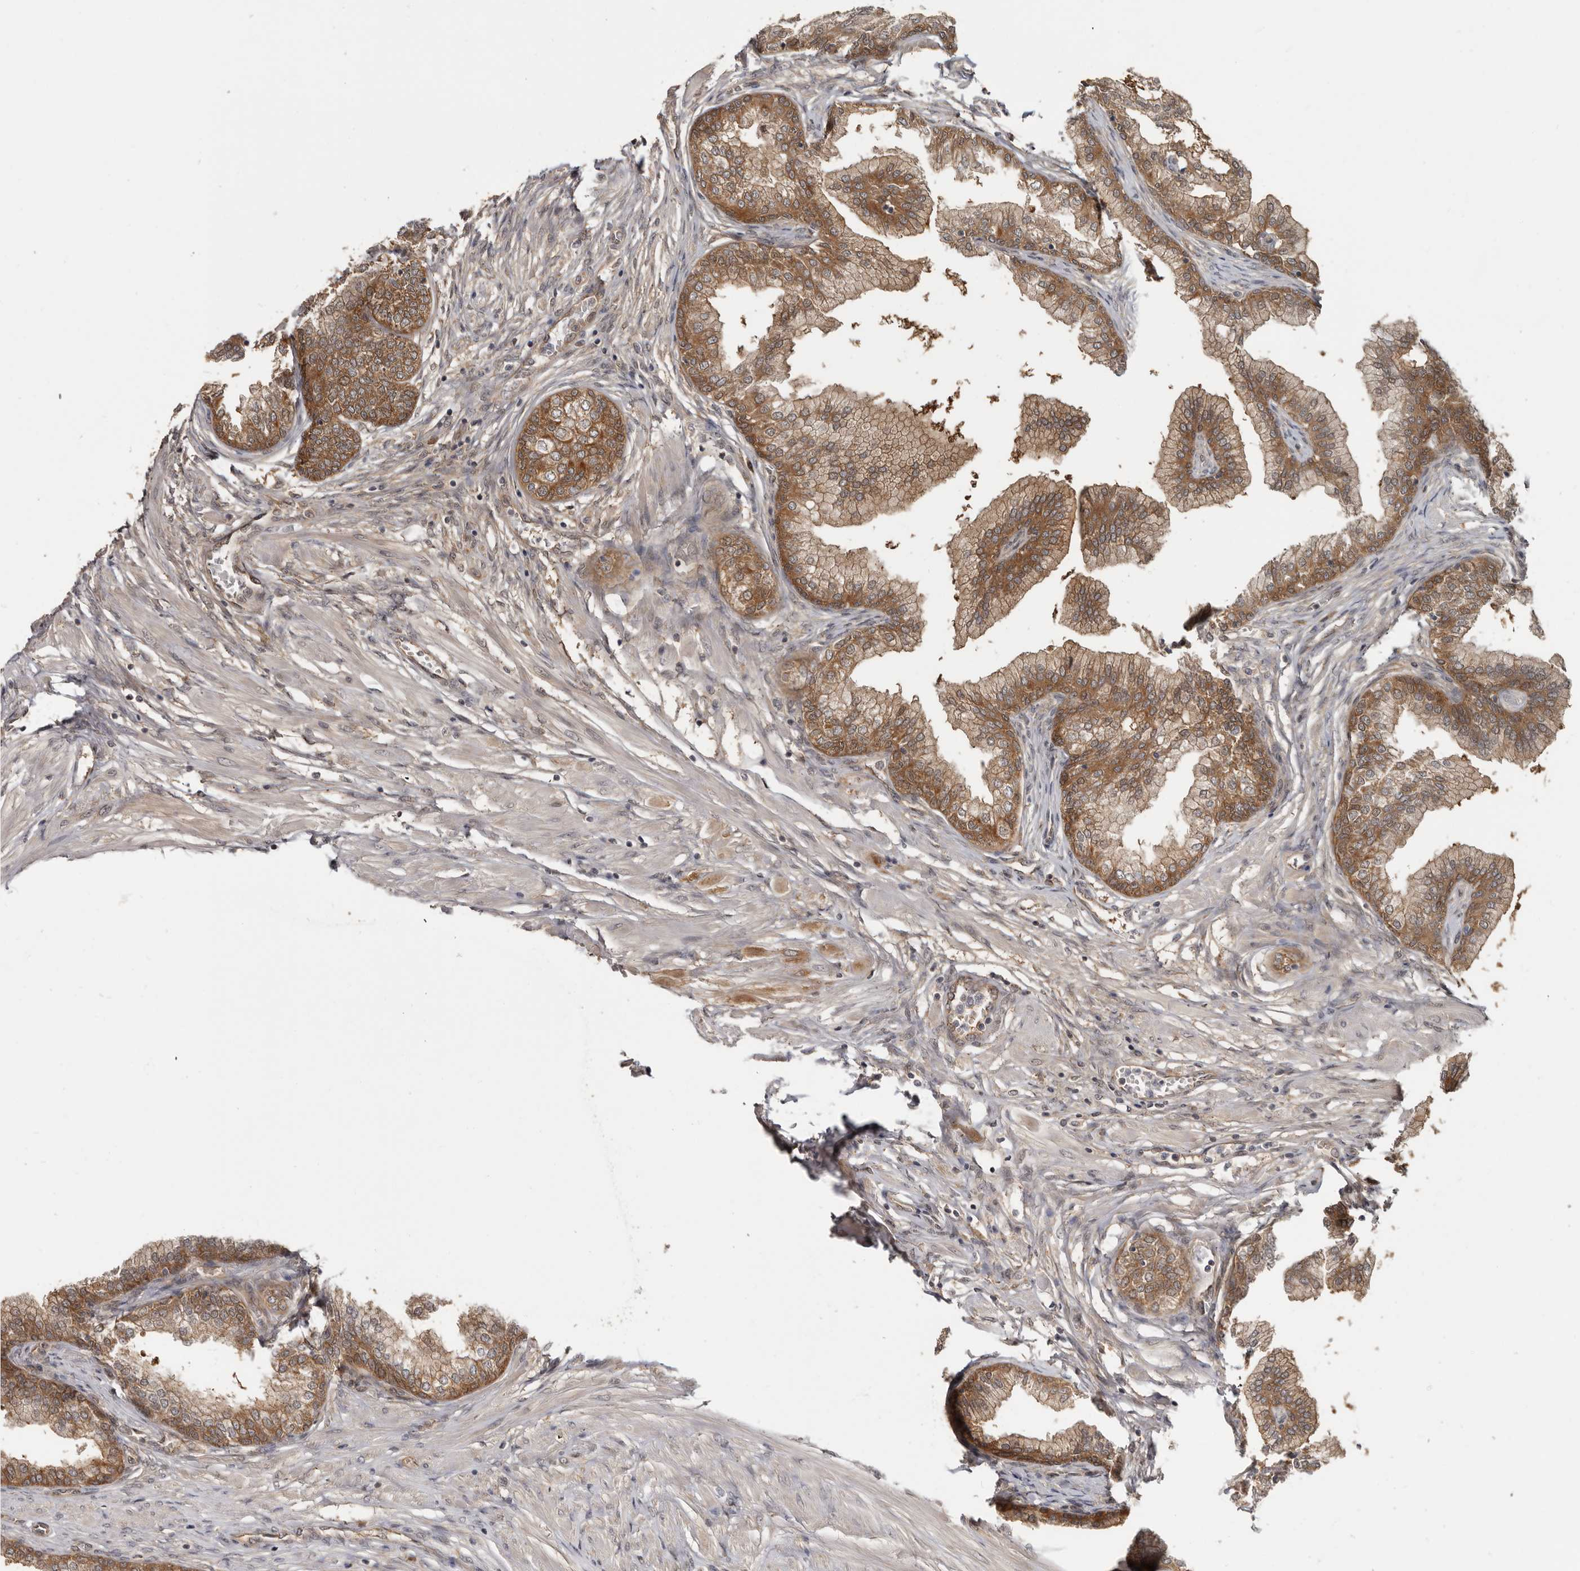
{"staining": {"intensity": "moderate", "quantity": ">75%", "location": "cytoplasmic/membranous"}, "tissue": "prostate", "cell_type": "Glandular cells", "image_type": "normal", "snomed": [{"axis": "morphology", "description": "Normal tissue, NOS"}, {"axis": "morphology", "description": "Urothelial carcinoma, Low grade"}, {"axis": "topography", "description": "Urinary bladder"}, {"axis": "topography", "description": "Prostate"}], "caption": "Unremarkable prostate exhibits moderate cytoplasmic/membranous expression in approximately >75% of glandular cells, visualized by immunohistochemistry.", "gene": "BAD", "patient": {"sex": "male", "age": 60}}